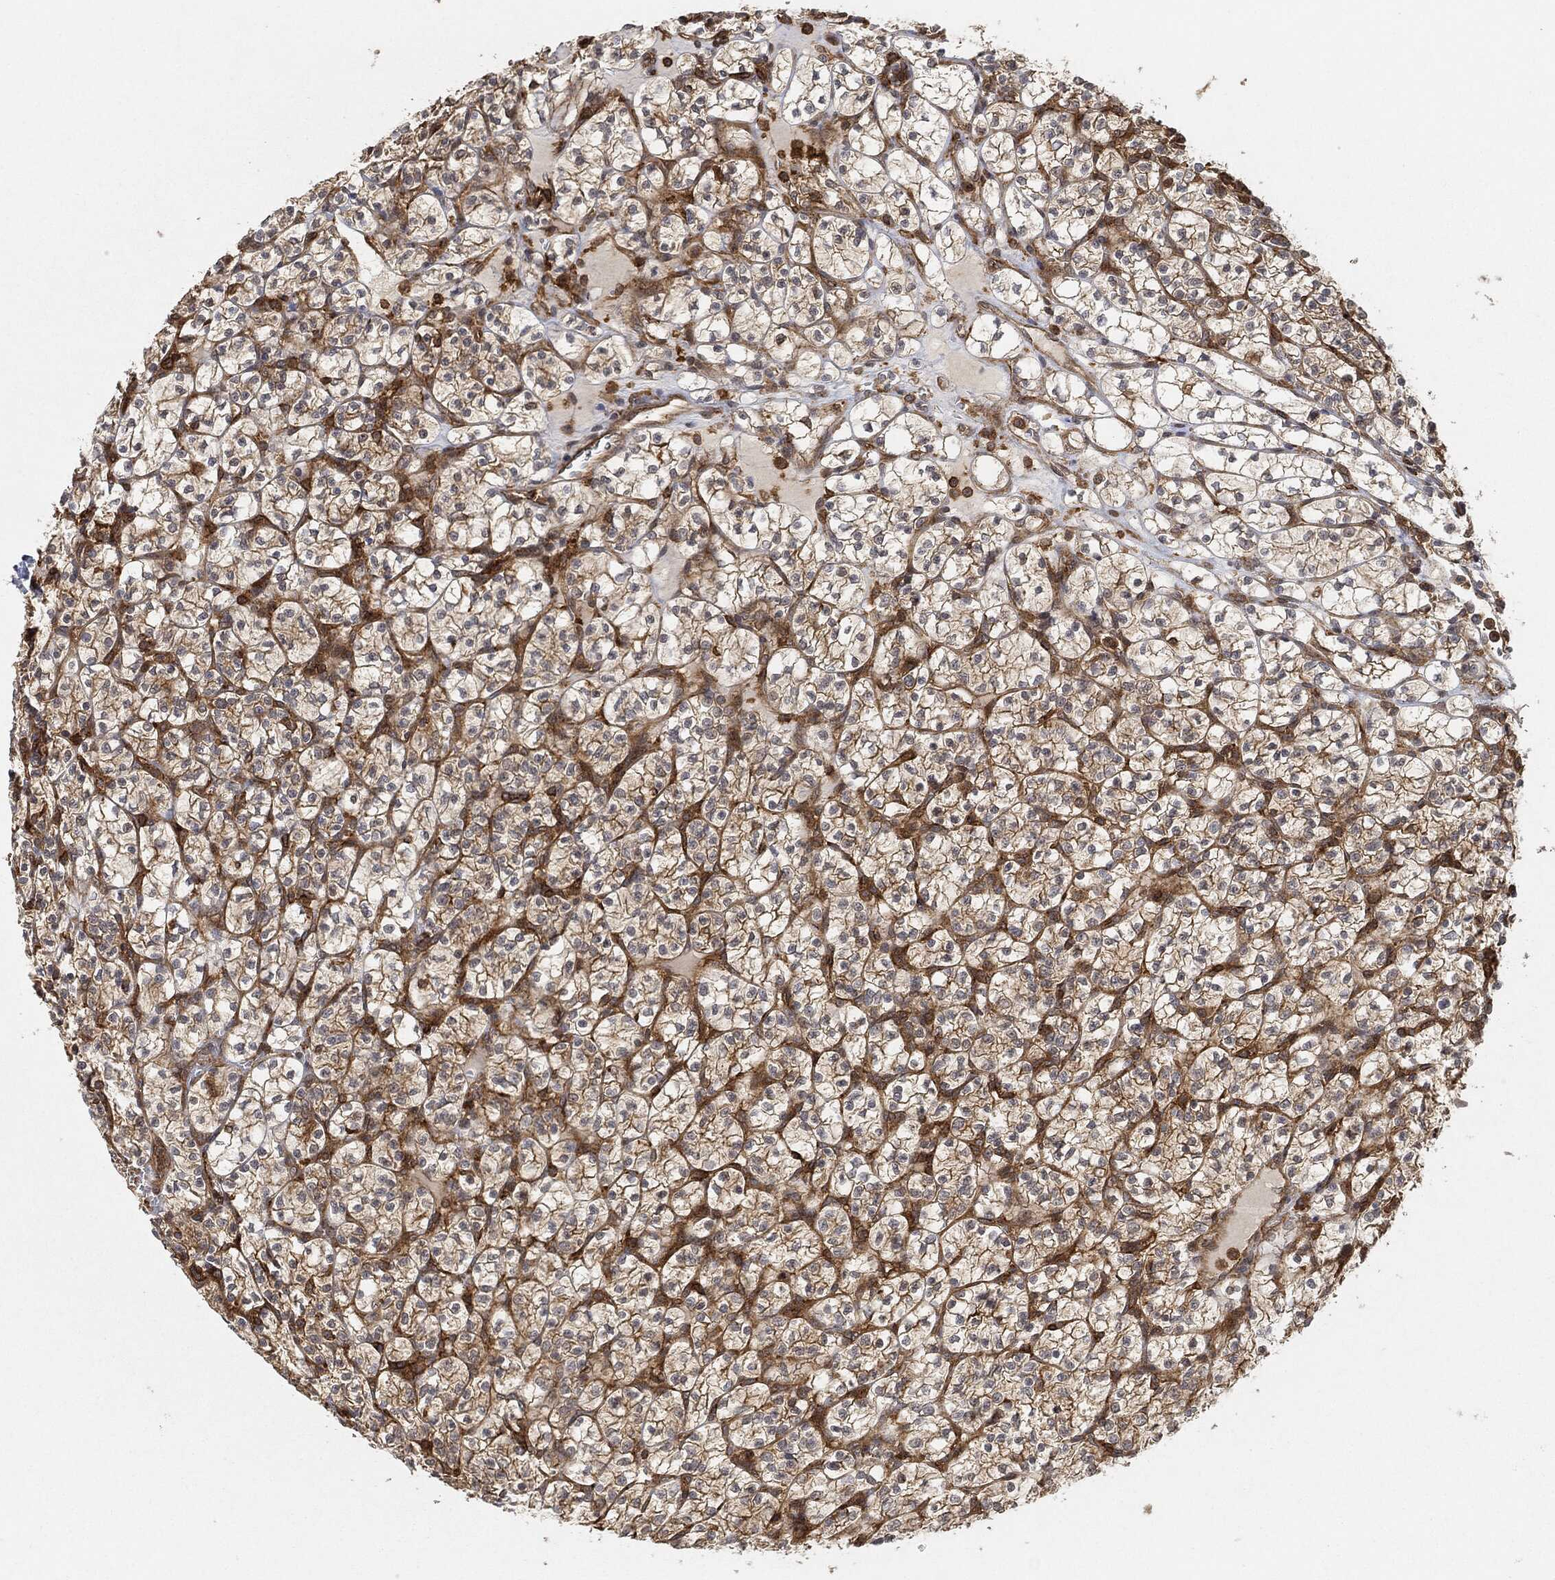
{"staining": {"intensity": "moderate", "quantity": "25%-75%", "location": "cytoplasmic/membranous"}, "tissue": "renal cancer", "cell_type": "Tumor cells", "image_type": "cancer", "snomed": [{"axis": "morphology", "description": "Adenocarcinoma, NOS"}, {"axis": "topography", "description": "Kidney"}], "caption": "Renal cancer (adenocarcinoma) stained with IHC shows moderate cytoplasmic/membranous staining in about 25%-75% of tumor cells.", "gene": "TPT1", "patient": {"sex": "female", "age": 89}}